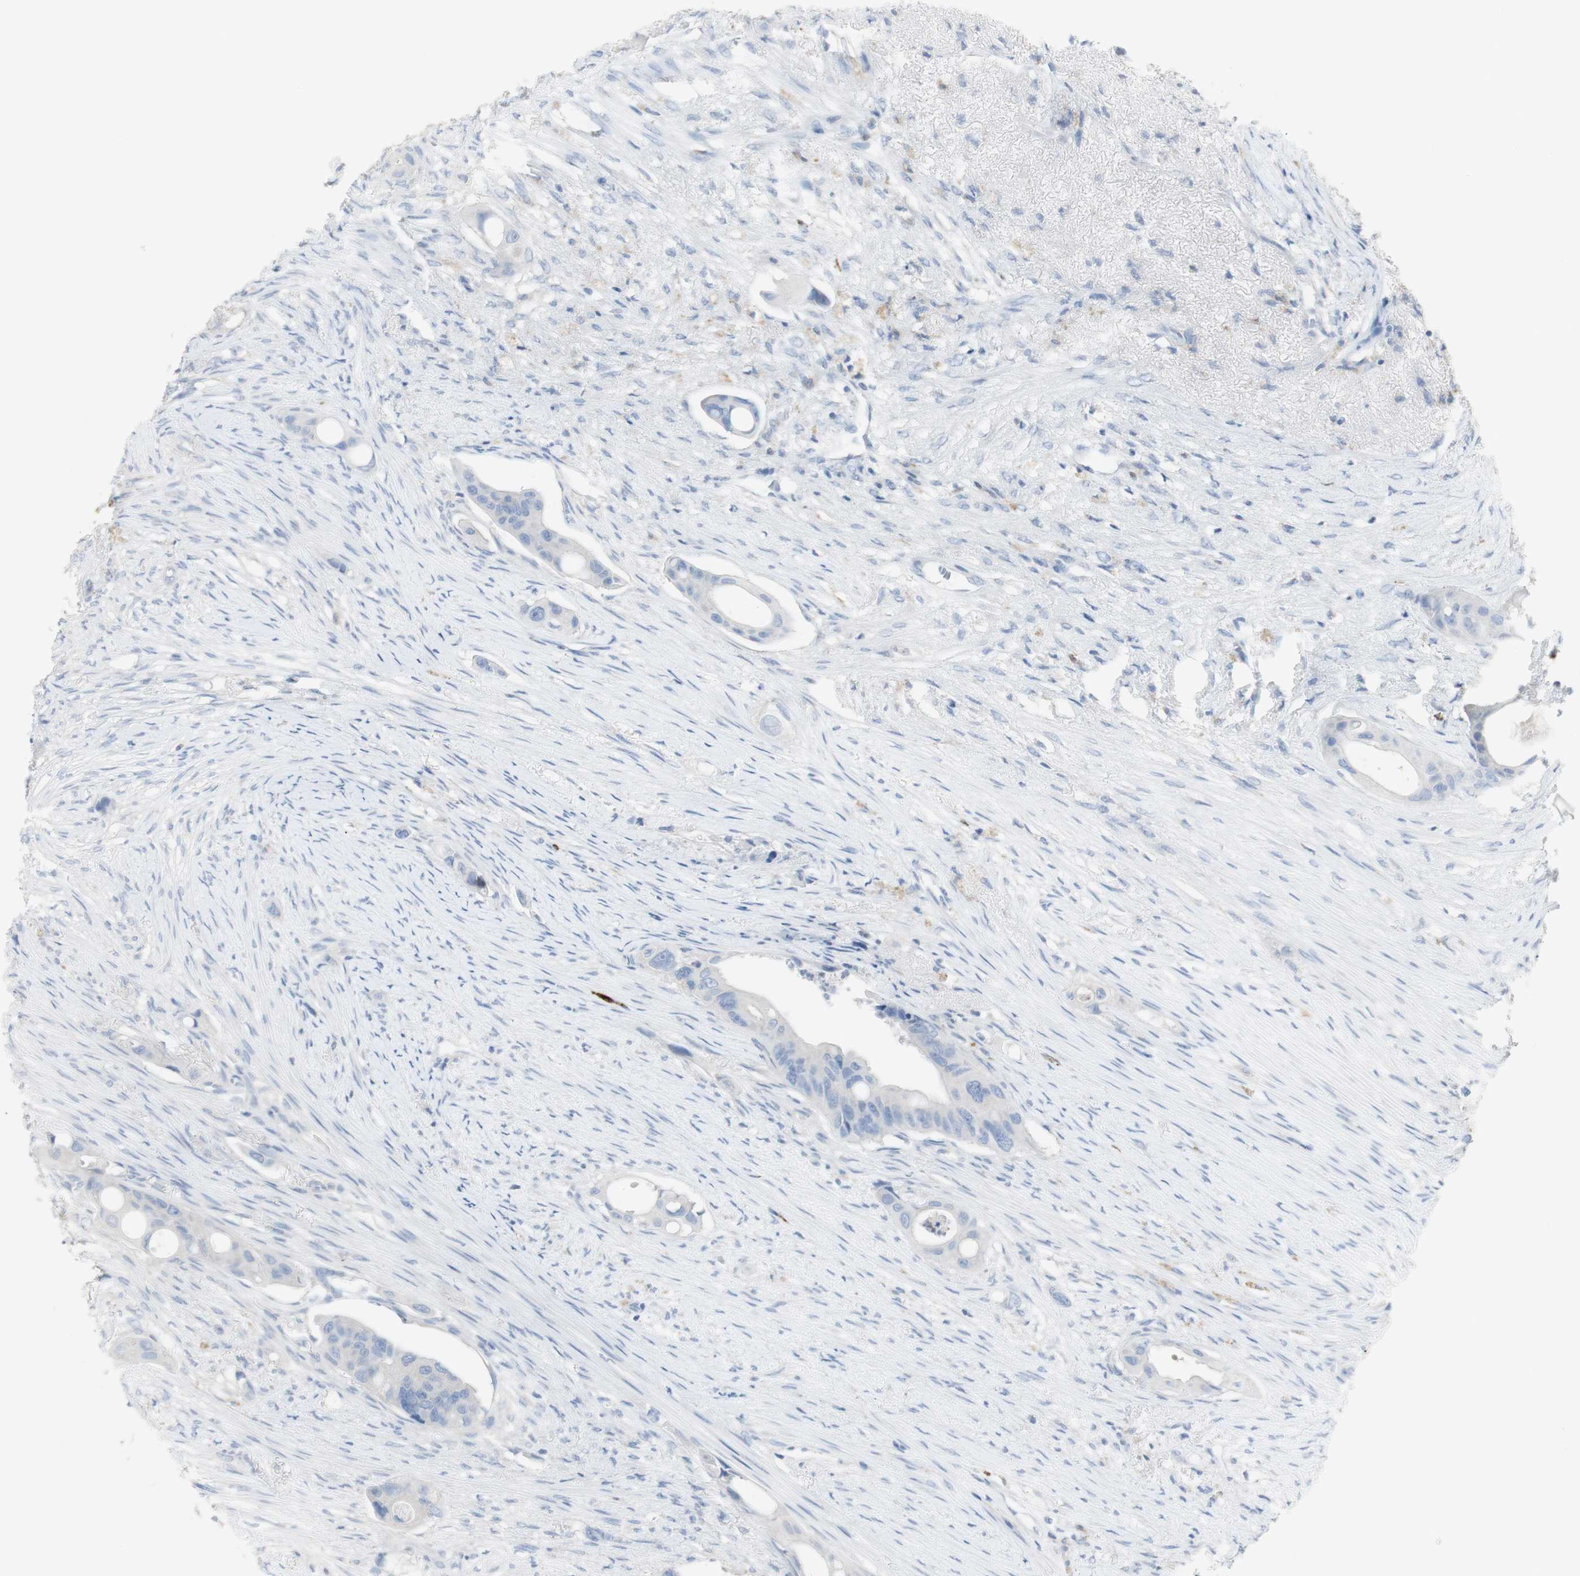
{"staining": {"intensity": "negative", "quantity": "none", "location": "none"}, "tissue": "colorectal cancer", "cell_type": "Tumor cells", "image_type": "cancer", "snomed": [{"axis": "morphology", "description": "Adenocarcinoma, NOS"}, {"axis": "topography", "description": "Colon"}], "caption": "Immunohistochemistry (IHC) histopathology image of neoplastic tissue: human colorectal cancer stained with DAB reveals no significant protein expression in tumor cells.", "gene": "CD207", "patient": {"sex": "female", "age": 57}}